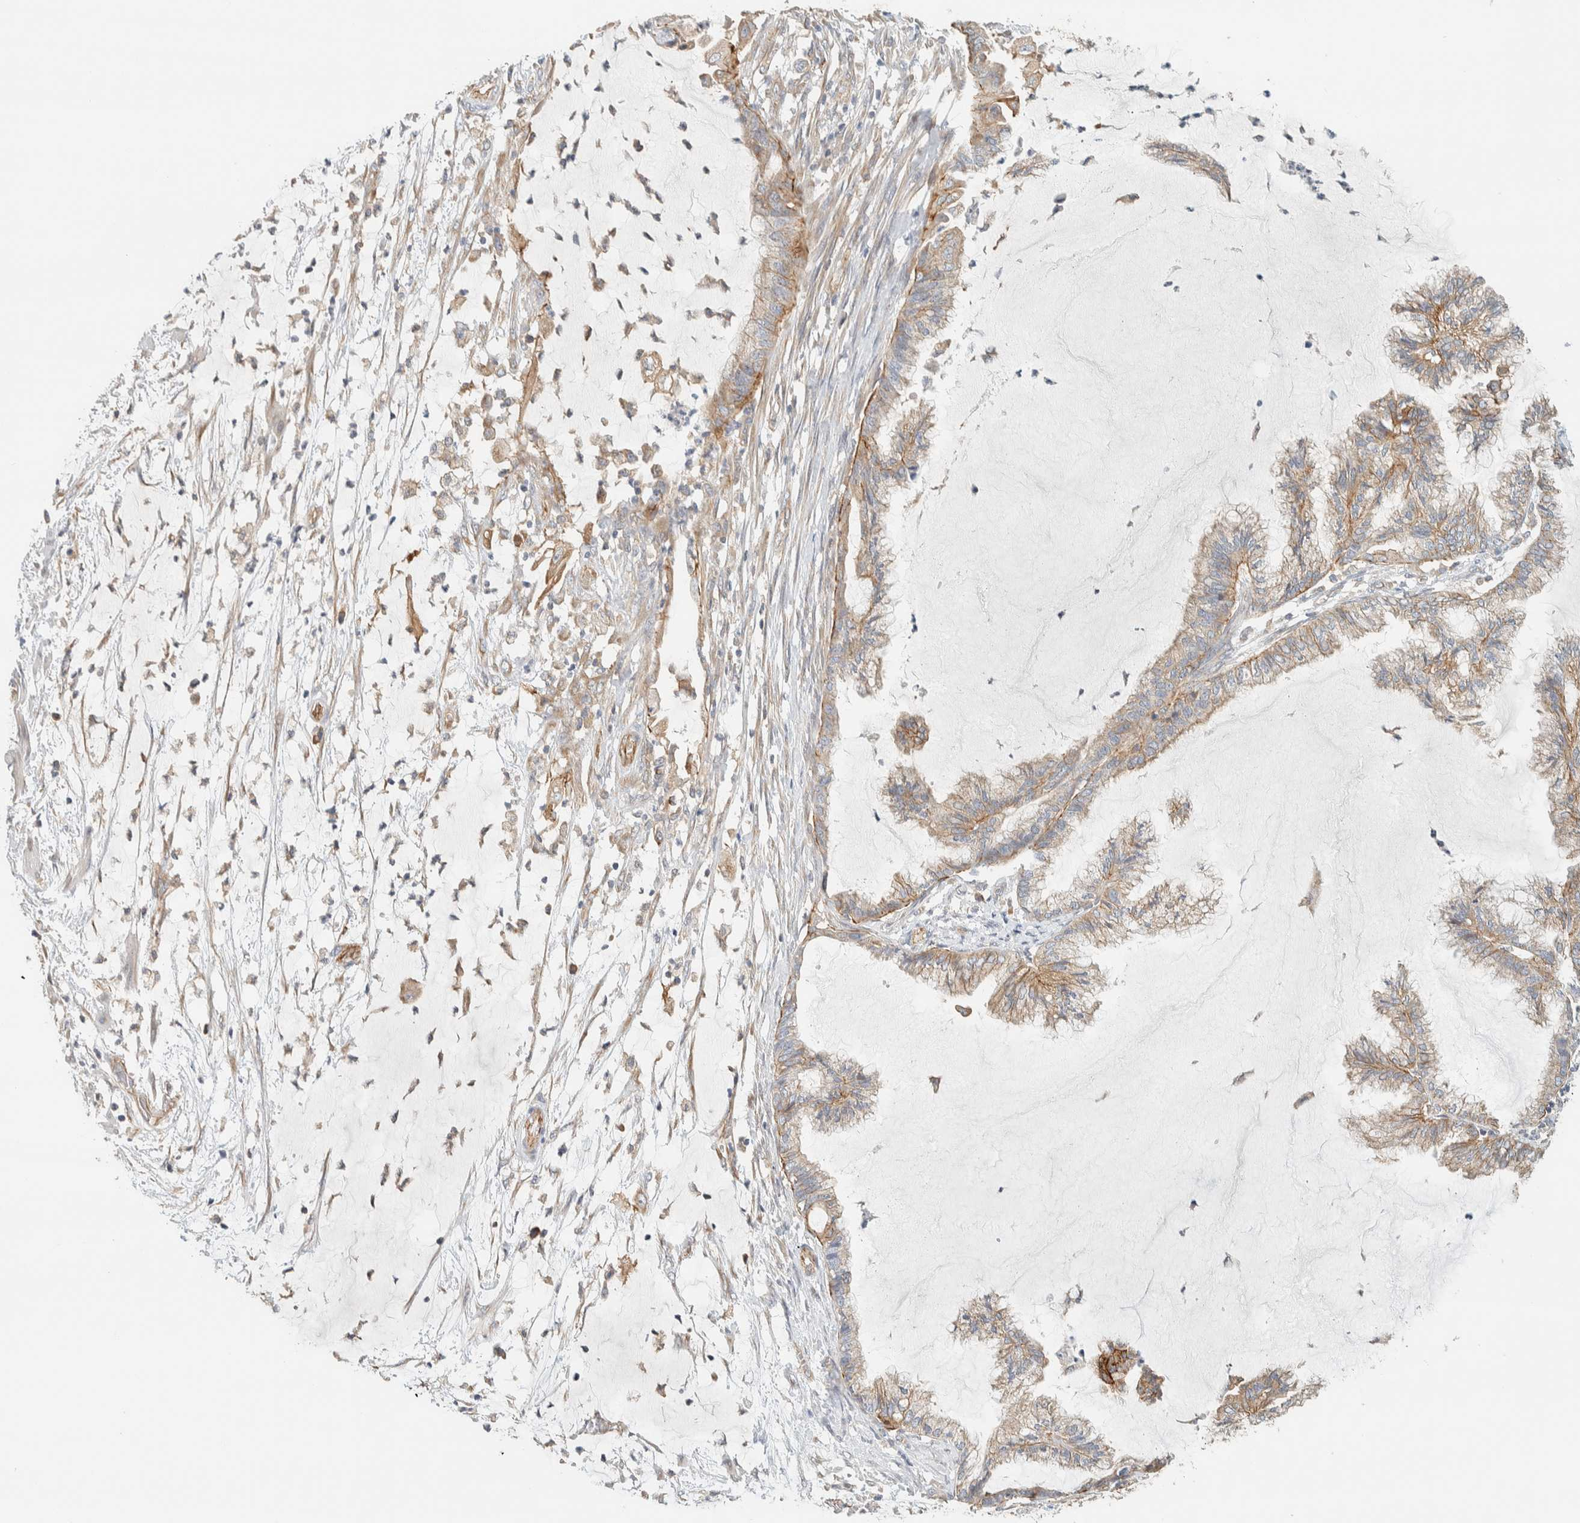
{"staining": {"intensity": "weak", "quantity": ">75%", "location": "cytoplasmic/membranous"}, "tissue": "endometrial cancer", "cell_type": "Tumor cells", "image_type": "cancer", "snomed": [{"axis": "morphology", "description": "Adenocarcinoma, NOS"}, {"axis": "topography", "description": "Endometrium"}], "caption": "Brown immunohistochemical staining in endometrial cancer (adenocarcinoma) displays weak cytoplasmic/membranous expression in approximately >75% of tumor cells.", "gene": "LIMA1", "patient": {"sex": "female", "age": 86}}